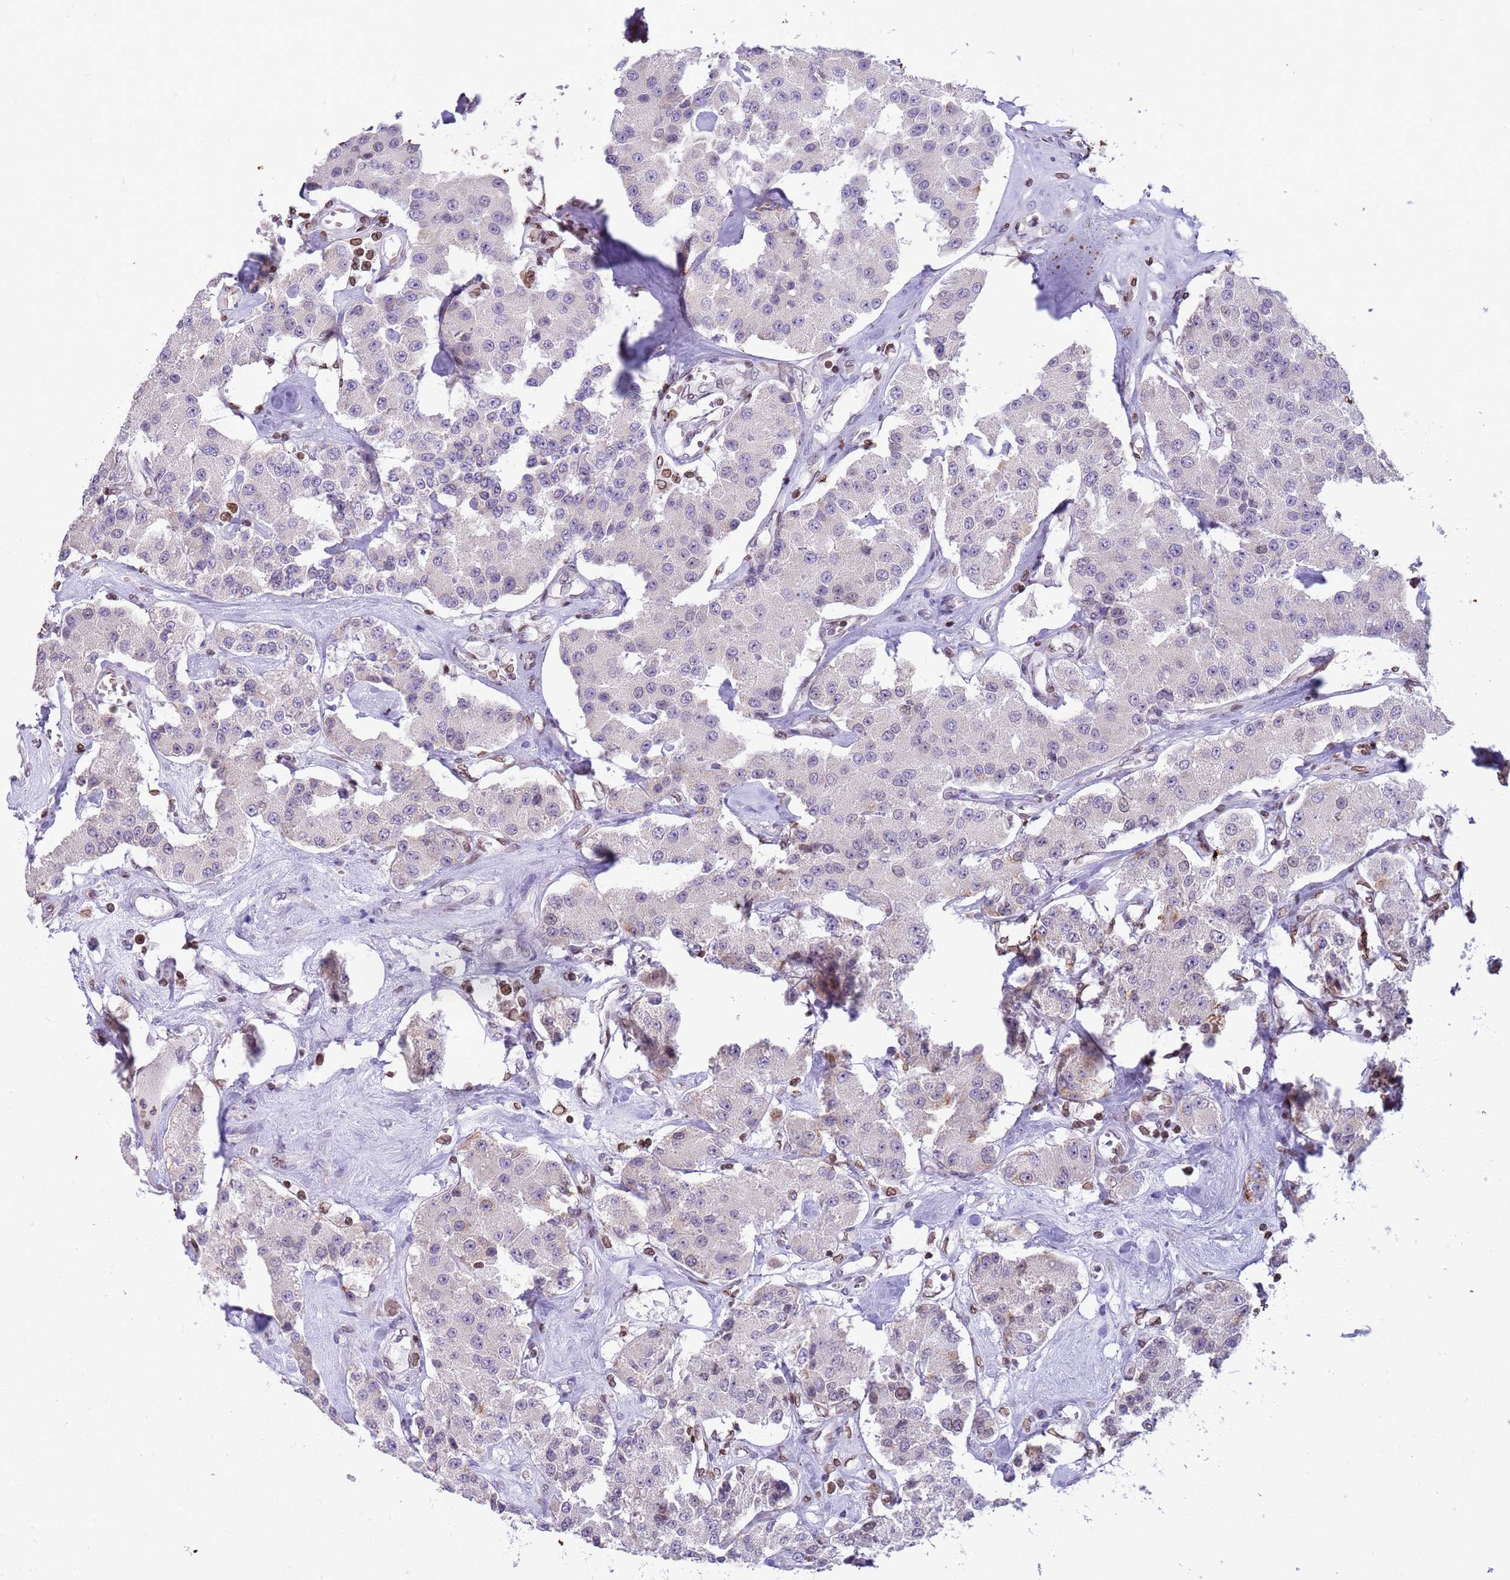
{"staining": {"intensity": "negative", "quantity": "none", "location": "none"}, "tissue": "carcinoid", "cell_type": "Tumor cells", "image_type": "cancer", "snomed": [{"axis": "morphology", "description": "Carcinoid, malignant, NOS"}, {"axis": "topography", "description": "Pancreas"}], "caption": "Tumor cells show no significant staining in carcinoid (malignant).", "gene": "DHX37", "patient": {"sex": "male", "age": 41}}